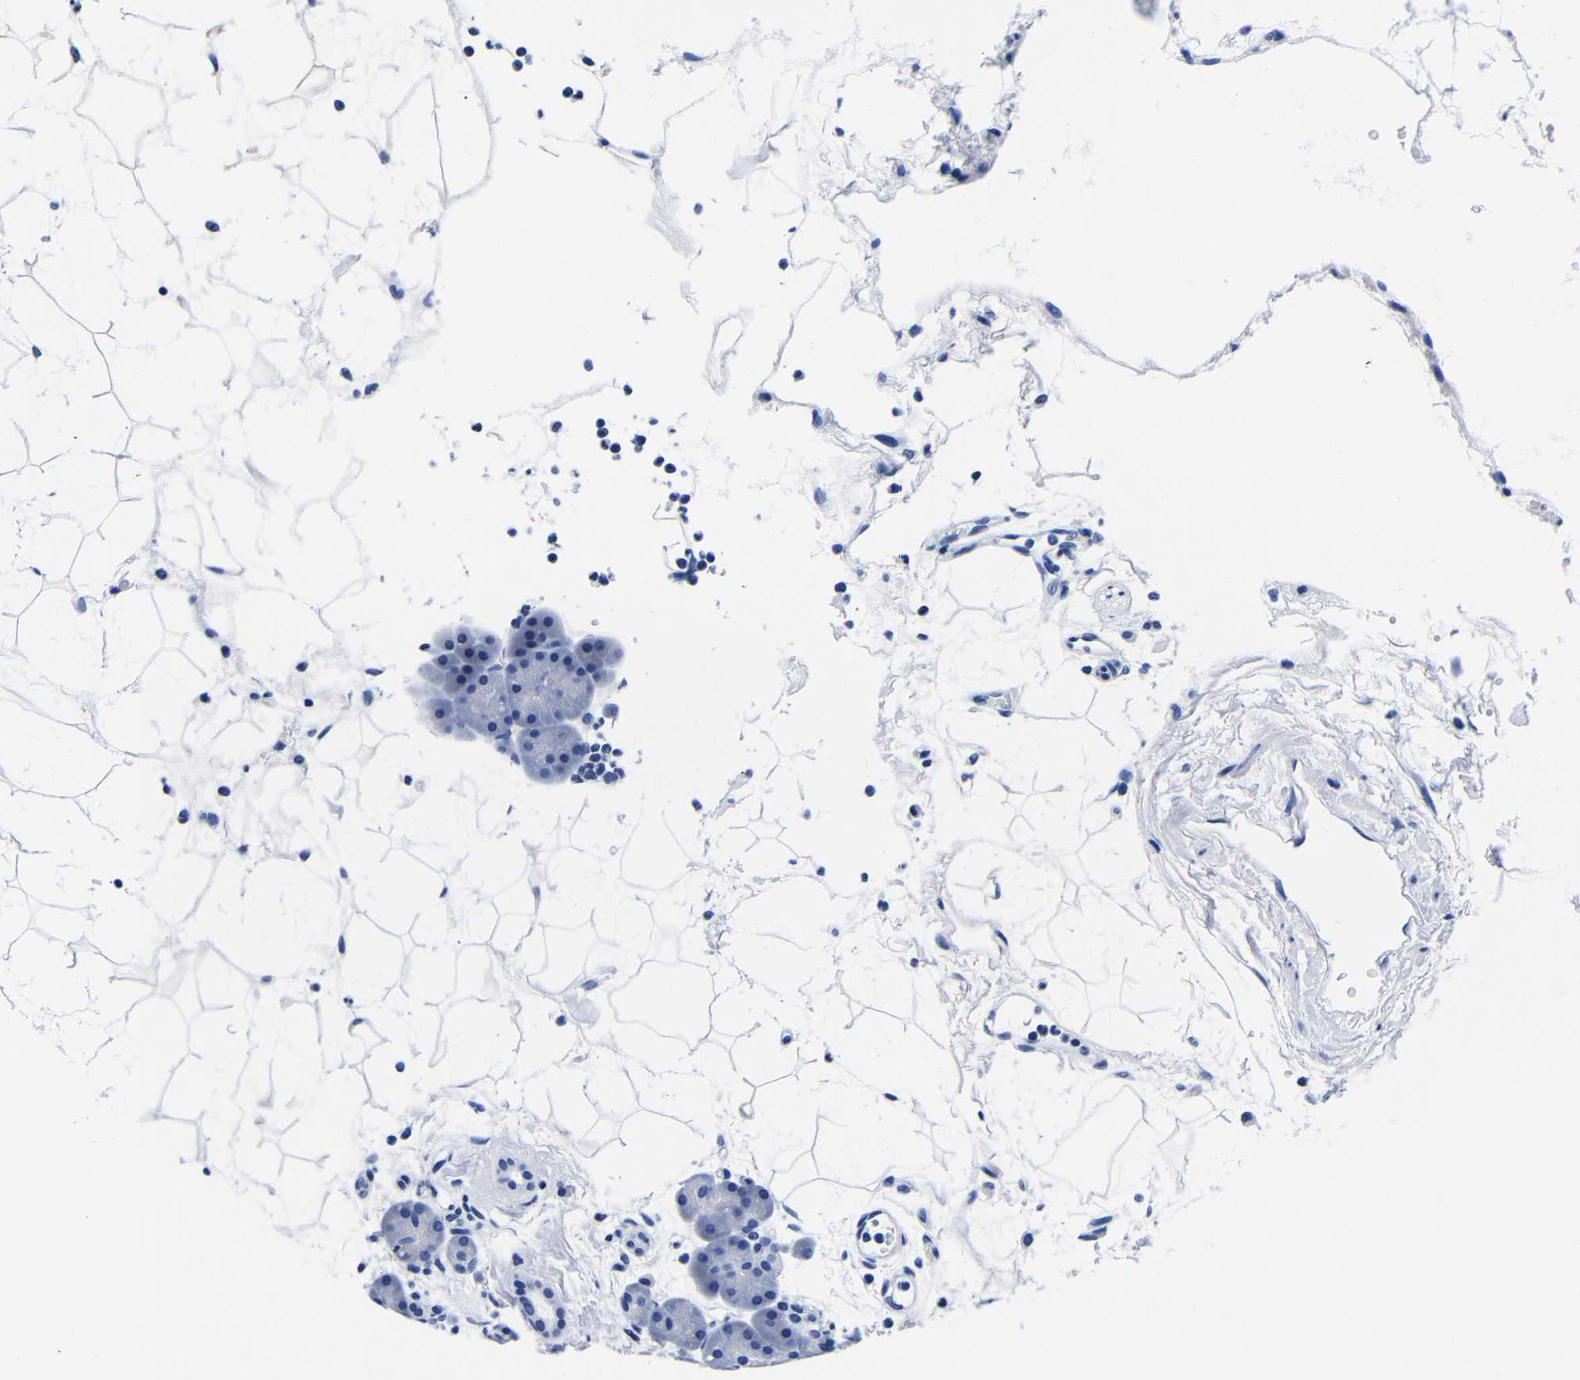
{"staining": {"intensity": "negative", "quantity": "none", "location": "none"}, "tissue": "pancreas", "cell_type": "Exocrine glandular cells", "image_type": "normal", "snomed": [{"axis": "morphology", "description": "Normal tissue, NOS"}, {"axis": "topography", "description": "Pancreas"}], "caption": "This histopathology image is of normal pancreas stained with immunohistochemistry to label a protein in brown with the nuclei are counter-stained blue. There is no positivity in exocrine glandular cells.", "gene": "CLEC4G", "patient": {"sex": "male", "age": 66}}